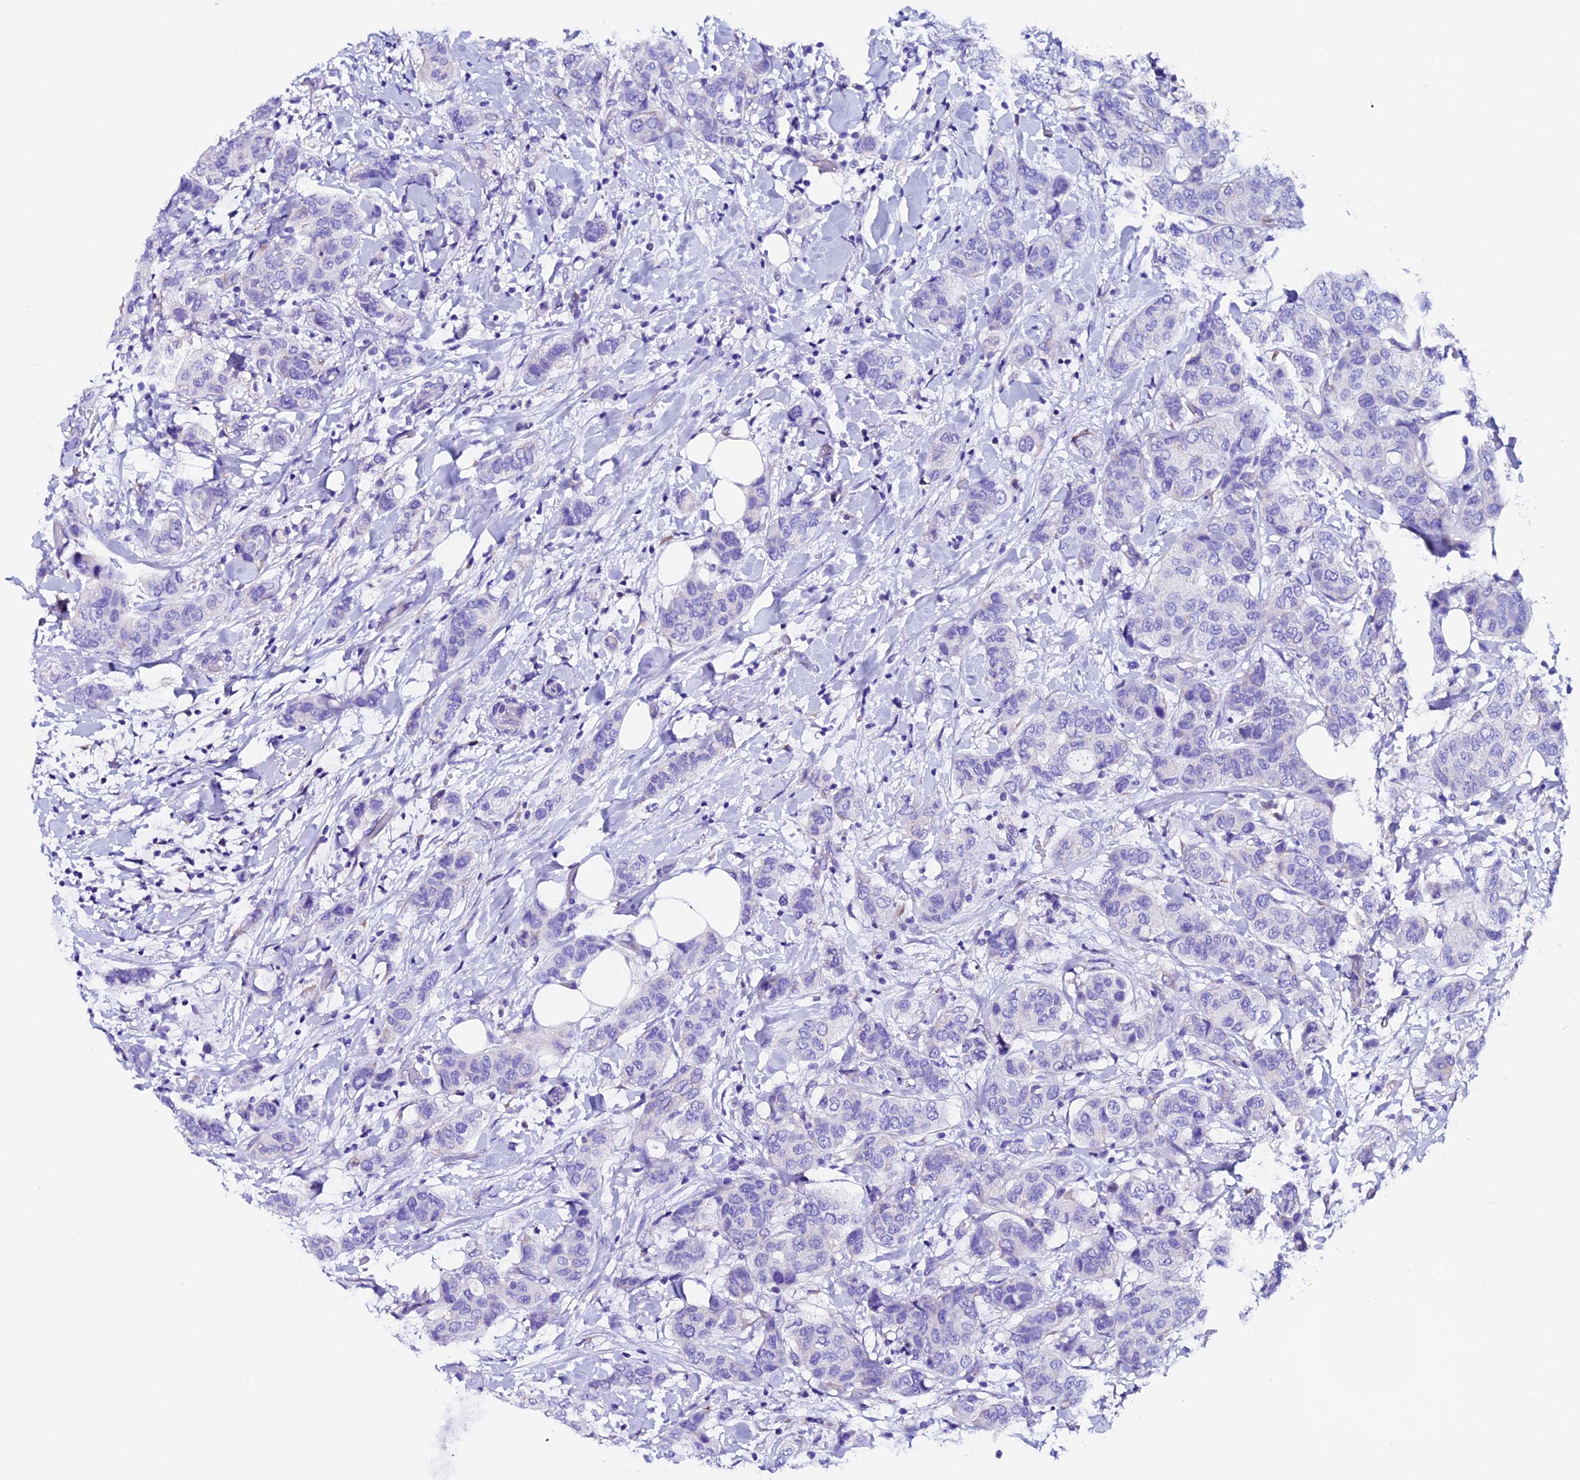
{"staining": {"intensity": "negative", "quantity": "none", "location": "none"}, "tissue": "breast cancer", "cell_type": "Tumor cells", "image_type": "cancer", "snomed": [{"axis": "morphology", "description": "Lobular carcinoma"}, {"axis": "topography", "description": "Breast"}], "caption": "Tumor cells are negative for protein expression in human lobular carcinoma (breast). (DAB (3,3'-diaminobenzidine) immunohistochemistry (IHC) with hematoxylin counter stain).", "gene": "COMTD1", "patient": {"sex": "female", "age": 51}}